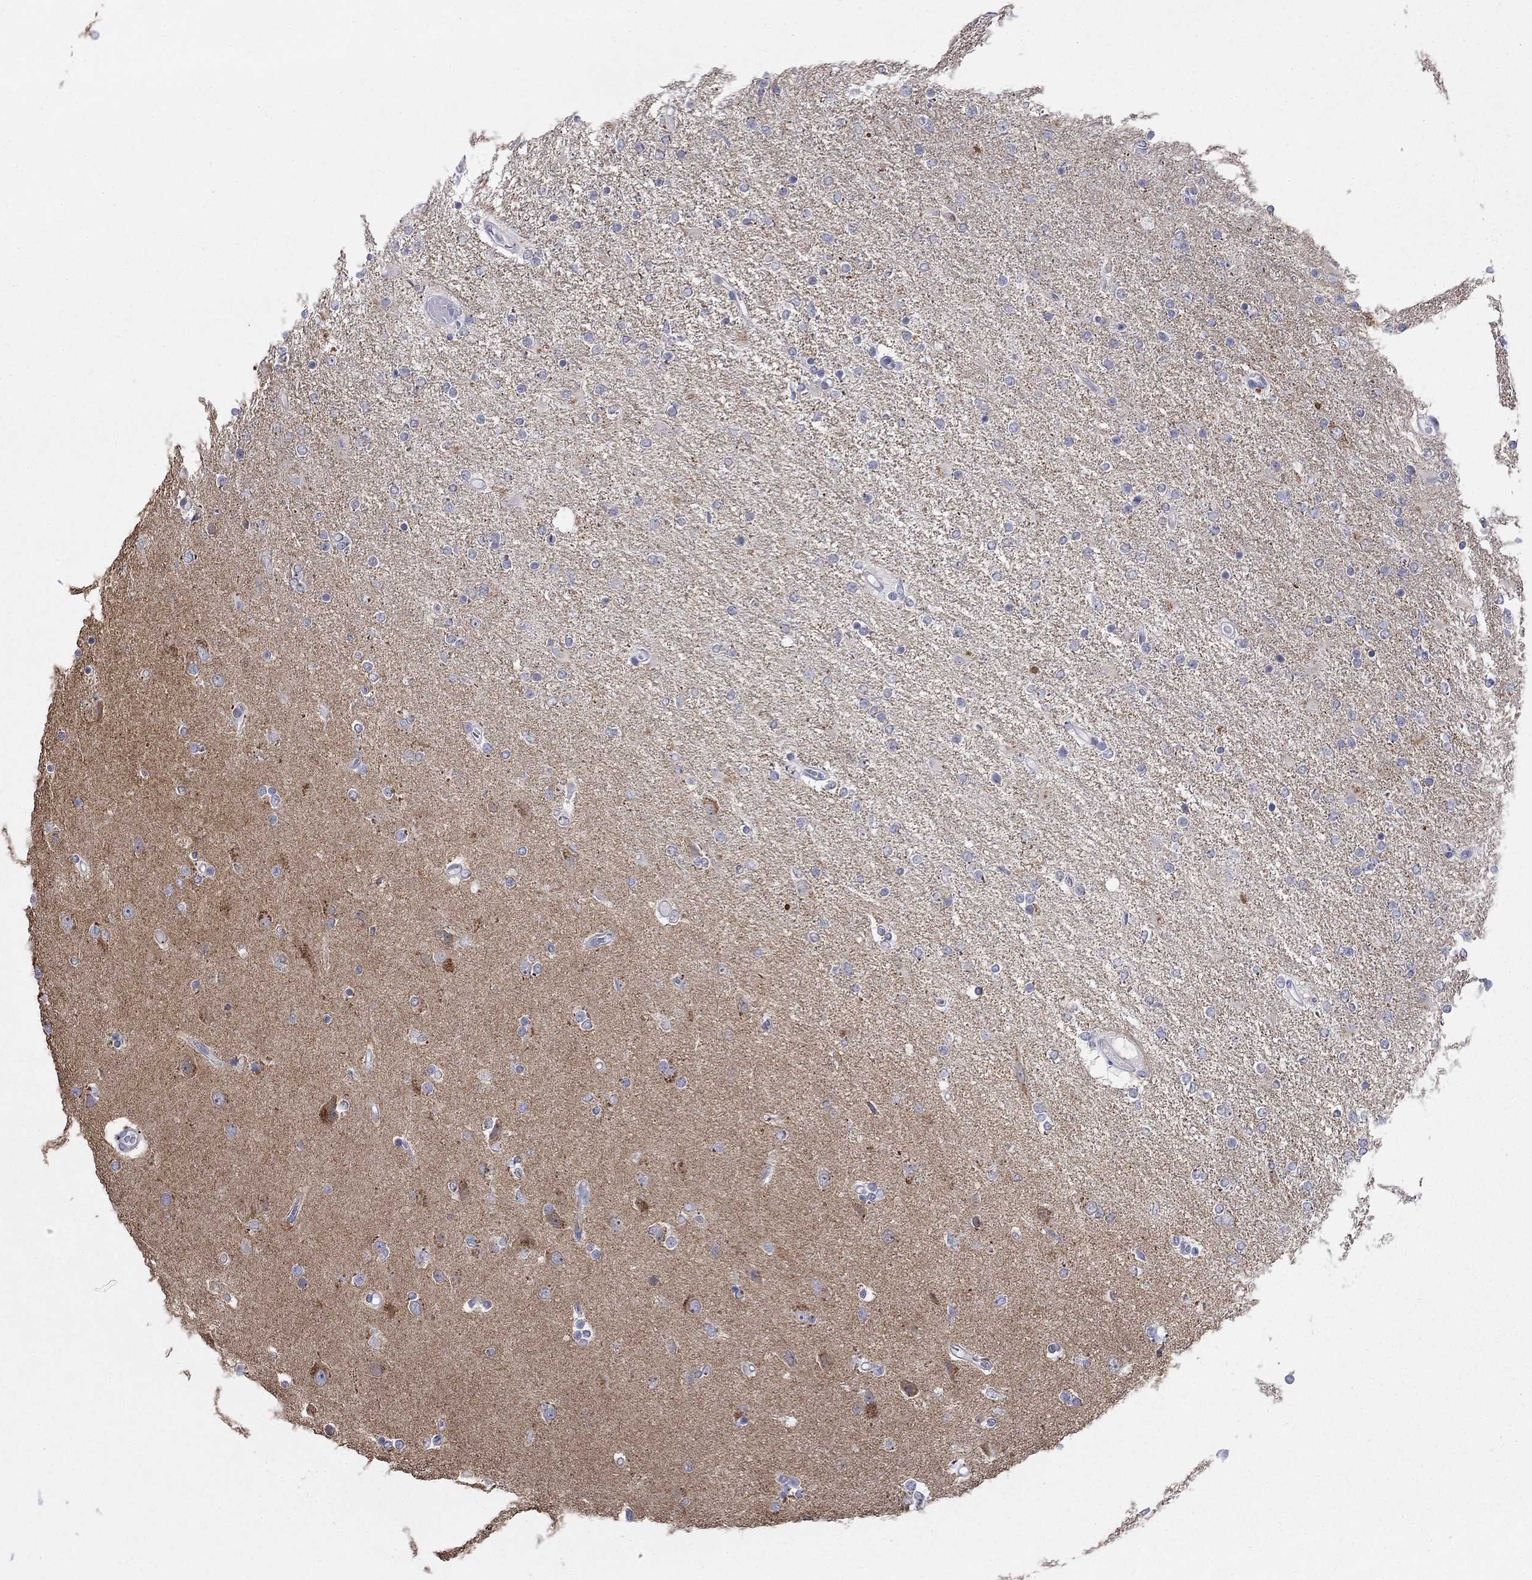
{"staining": {"intensity": "negative", "quantity": "none", "location": "none"}, "tissue": "glioma", "cell_type": "Tumor cells", "image_type": "cancer", "snomed": [{"axis": "morphology", "description": "Glioma, malignant, High grade"}, {"axis": "topography", "description": "Cerebral cortex"}], "caption": "This is an immunohistochemistry image of glioma. There is no positivity in tumor cells.", "gene": "ATP6V1G2", "patient": {"sex": "male", "age": 70}}